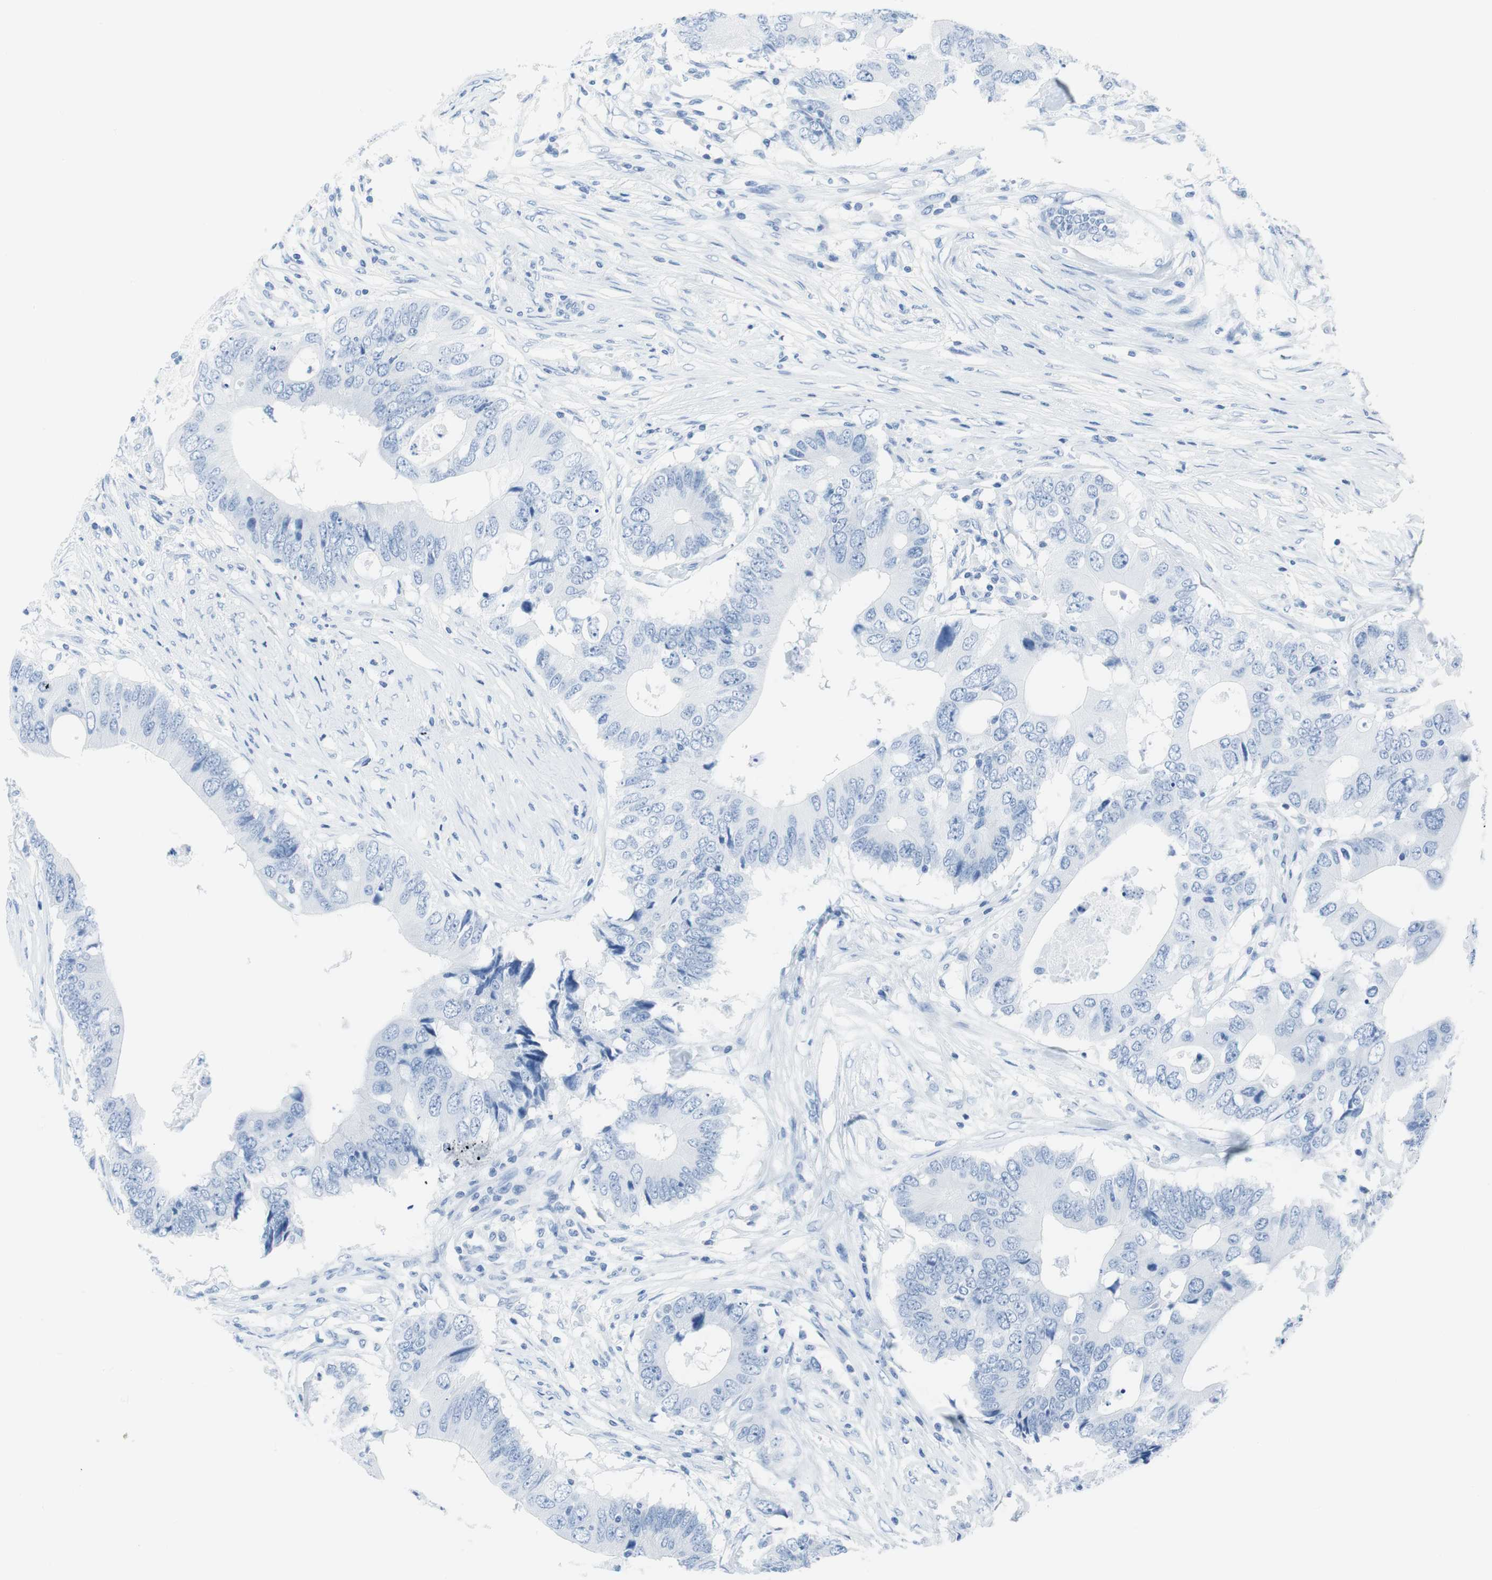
{"staining": {"intensity": "negative", "quantity": "none", "location": "none"}, "tissue": "colorectal cancer", "cell_type": "Tumor cells", "image_type": "cancer", "snomed": [{"axis": "morphology", "description": "Adenocarcinoma, NOS"}, {"axis": "topography", "description": "Colon"}], "caption": "Image shows no protein expression in tumor cells of colorectal cancer (adenocarcinoma) tissue. The staining was performed using DAB to visualize the protein expression in brown, while the nuclei were stained in blue with hematoxylin (Magnification: 20x).", "gene": "NFATC2", "patient": {"sex": "male", "age": 71}}